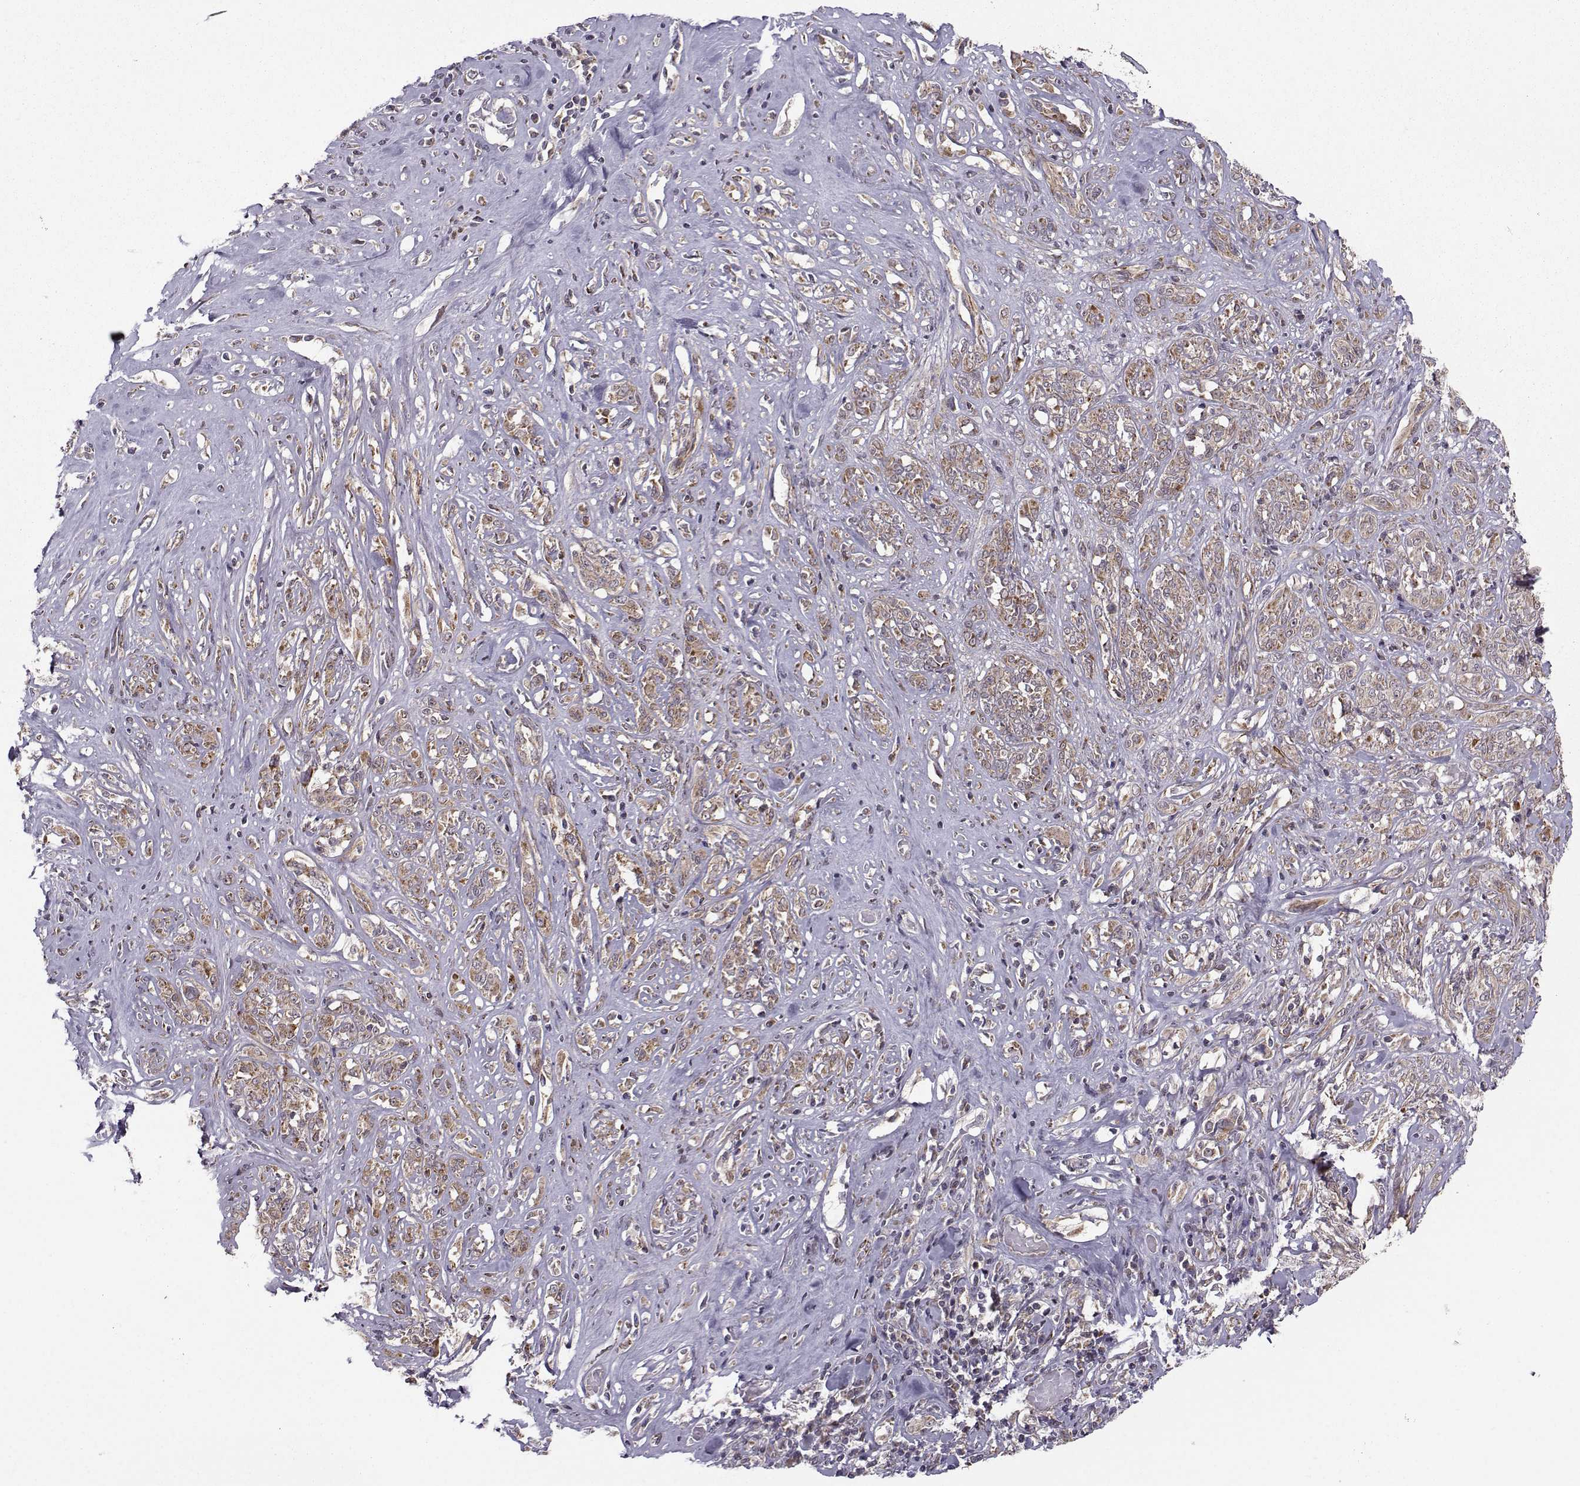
{"staining": {"intensity": "moderate", "quantity": "25%-75%", "location": "cytoplasmic/membranous"}, "tissue": "melanoma", "cell_type": "Tumor cells", "image_type": "cancer", "snomed": [{"axis": "morphology", "description": "Malignant melanoma, NOS"}, {"axis": "topography", "description": "Skin"}], "caption": "Immunohistochemistry photomicrograph of melanoma stained for a protein (brown), which reveals medium levels of moderate cytoplasmic/membranous staining in approximately 25%-75% of tumor cells.", "gene": "NECAB3", "patient": {"sex": "female", "age": 91}}